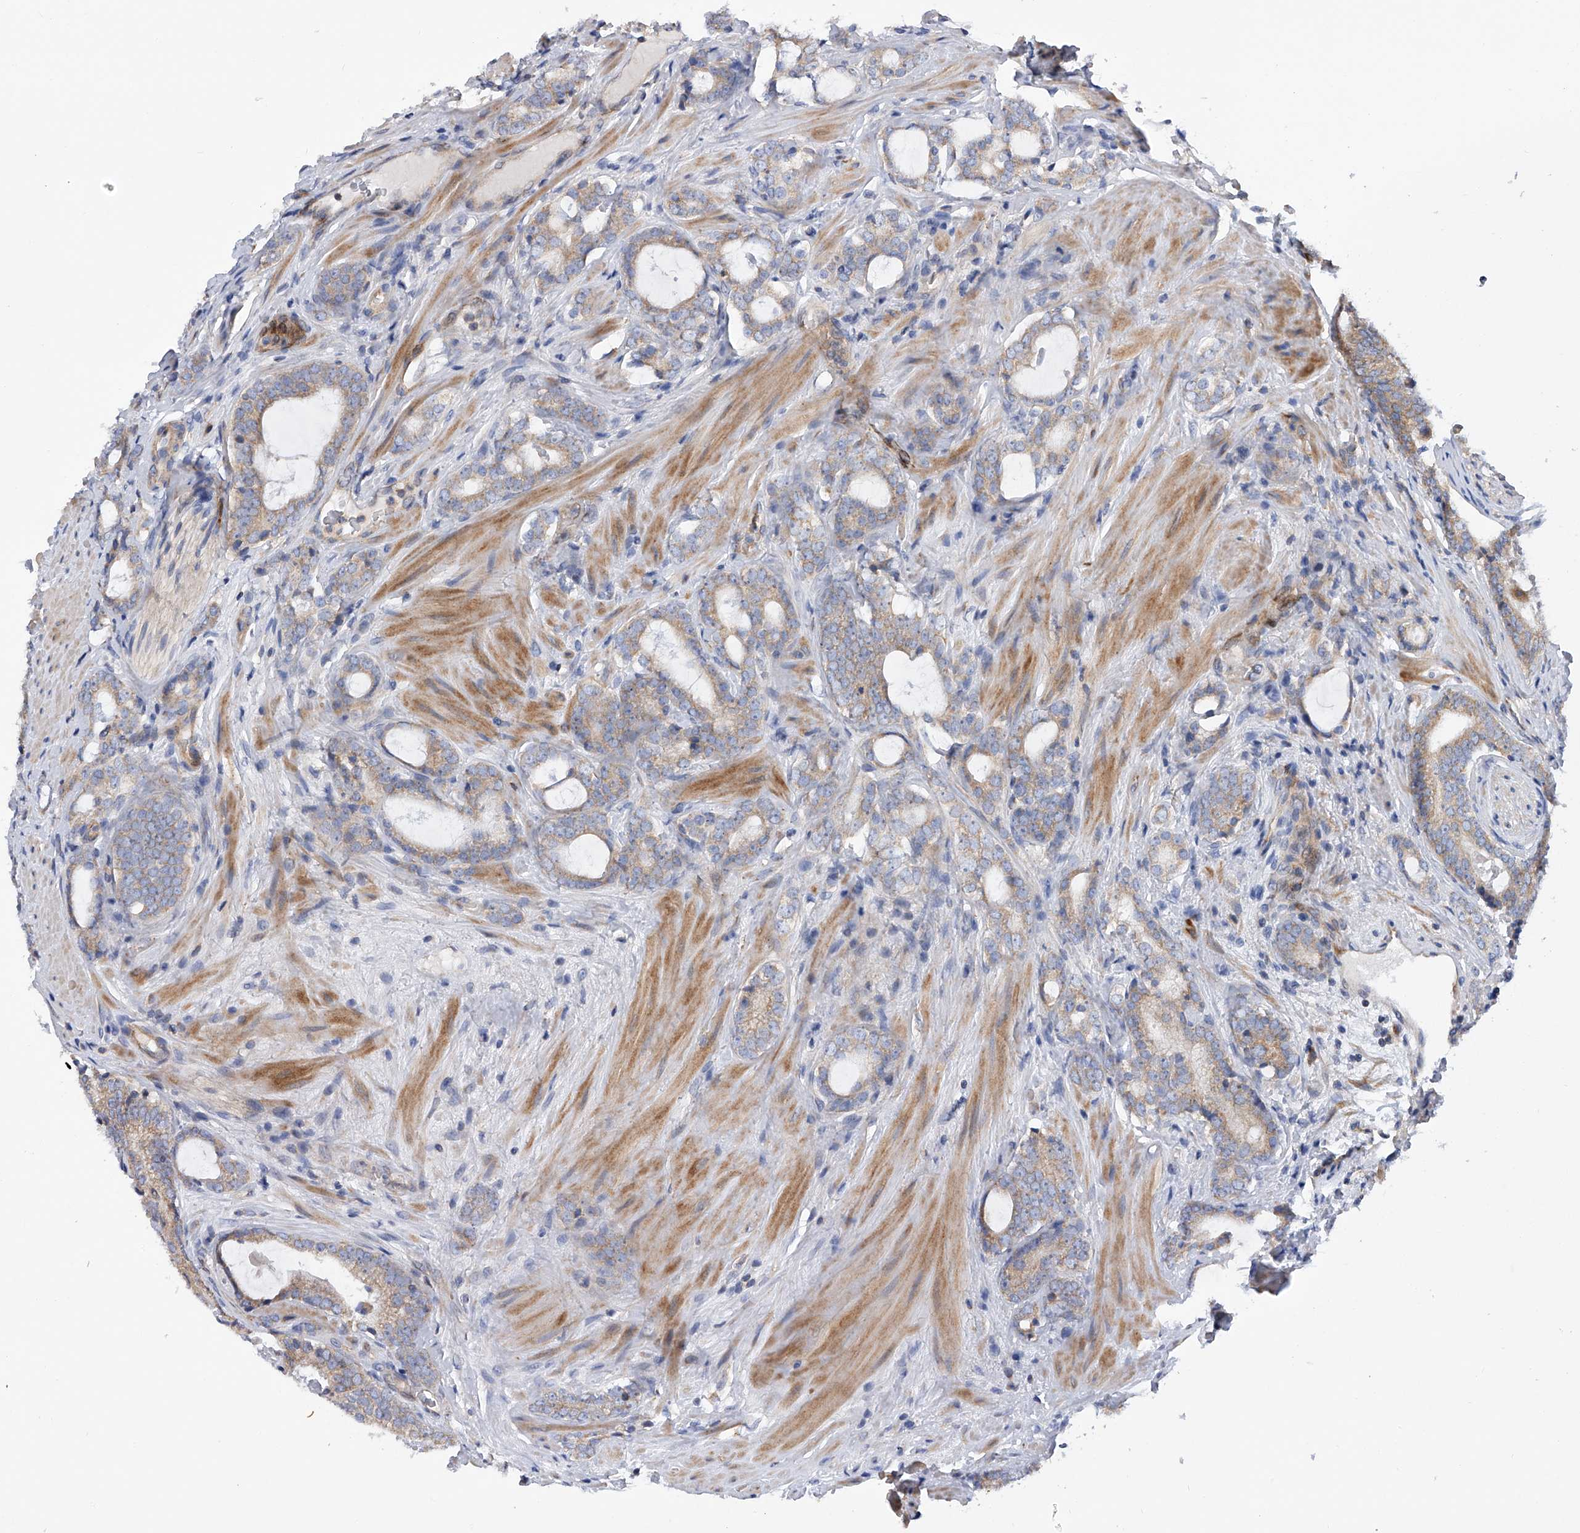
{"staining": {"intensity": "weak", "quantity": "25%-75%", "location": "cytoplasmic/membranous"}, "tissue": "prostate cancer", "cell_type": "Tumor cells", "image_type": "cancer", "snomed": [{"axis": "morphology", "description": "Adenocarcinoma, High grade"}, {"axis": "topography", "description": "Prostate"}], "caption": "Immunohistochemical staining of prostate cancer (high-grade adenocarcinoma) demonstrates weak cytoplasmic/membranous protein expression in about 25%-75% of tumor cells. (IHC, brightfield microscopy, high magnification).", "gene": "MLYCD", "patient": {"sex": "male", "age": 63}}